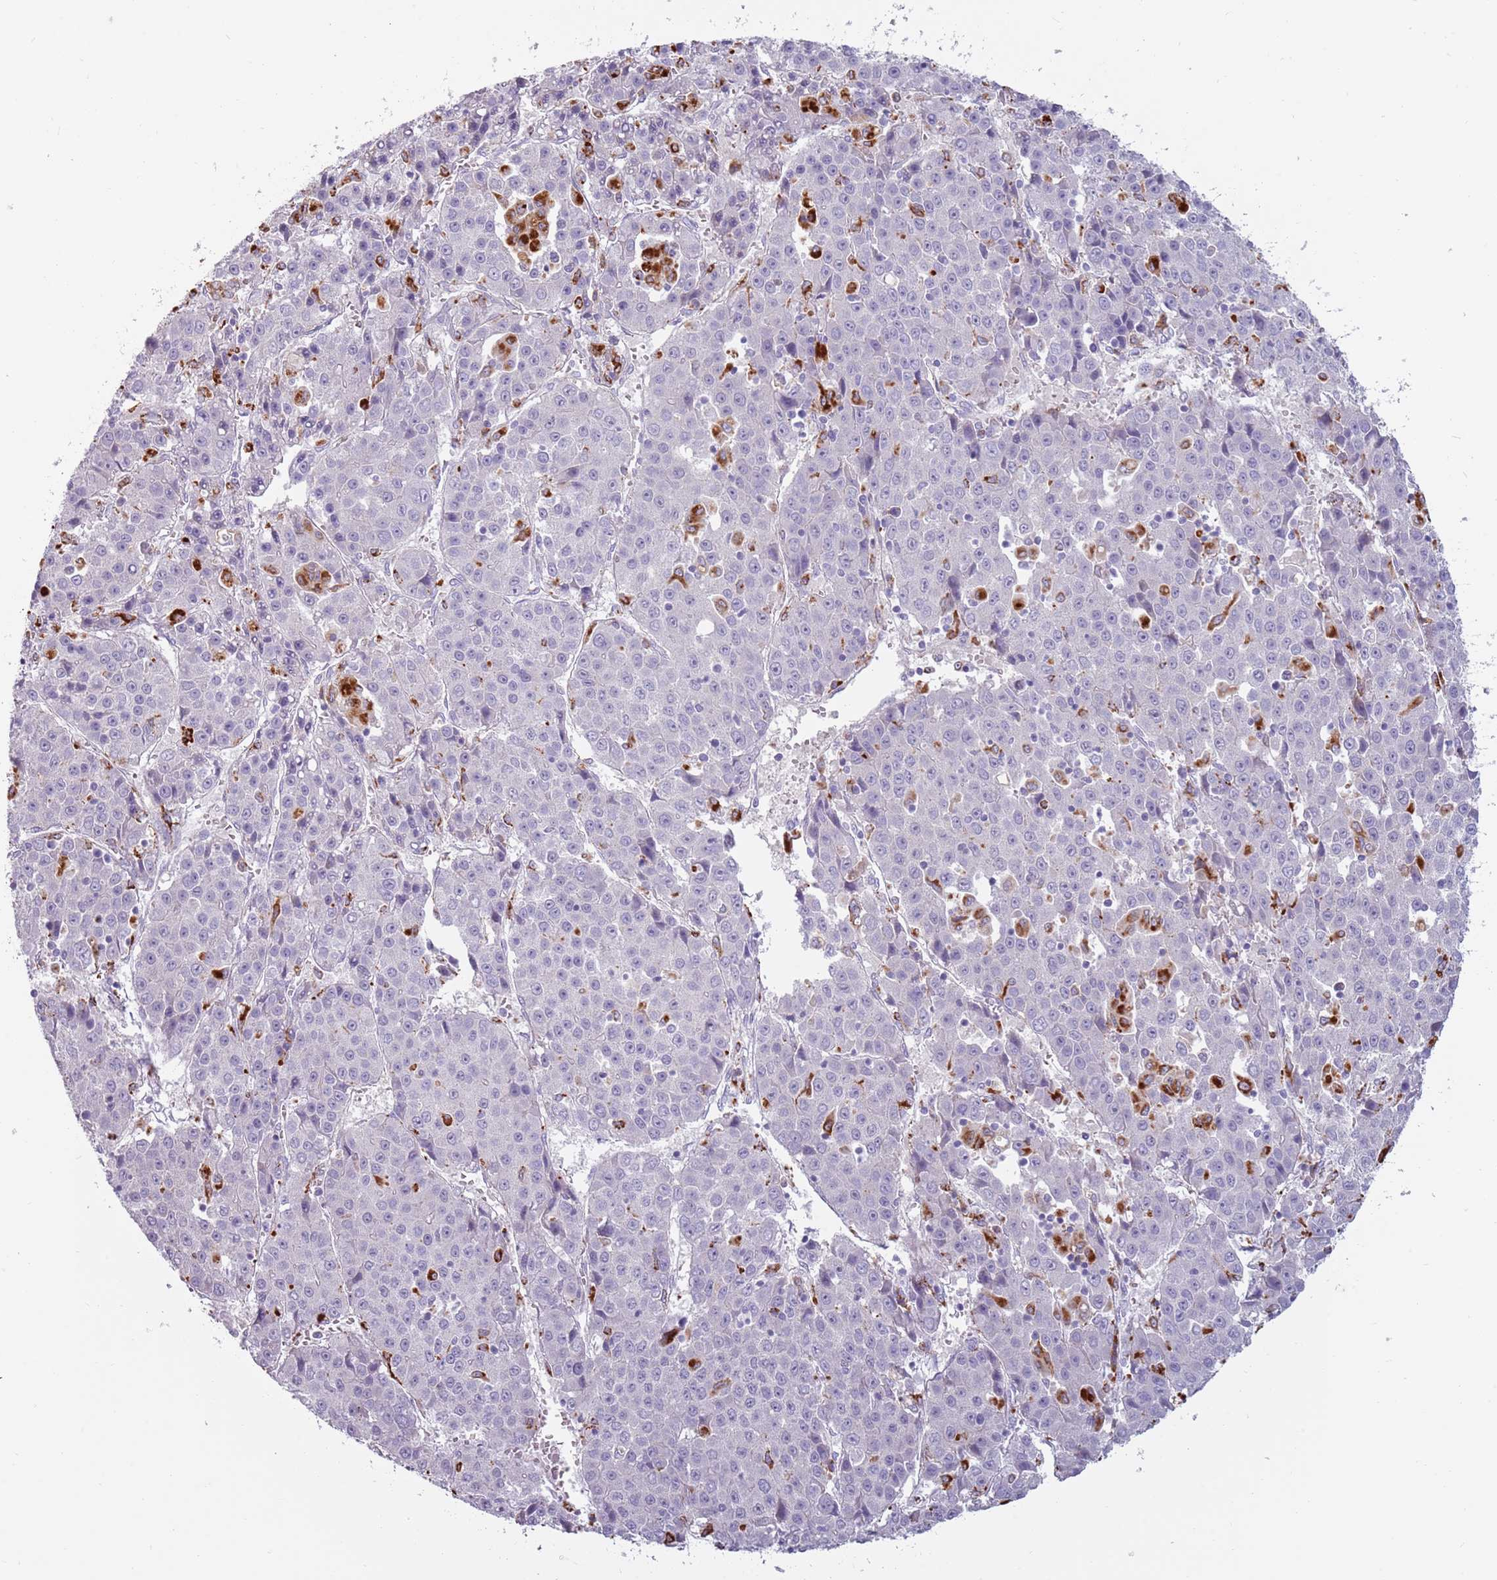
{"staining": {"intensity": "negative", "quantity": "none", "location": "none"}, "tissue": "liver cancer", "cell_type": "Tumor cells", "image_type": "cancer", "snomed": [{"axis": "morphology", "description": "Carcinoma, Hepatocellular, NOS"}, {"axis": "topography", "description": "Liver"}], "caption": "This is a photomicrograph of immunohistochemistry staining of liver cancer, which shows no staining in tumor cells. (Brightfield microscopy of DAB (3,3'-diaminobenzidine) immunohistochemistry (IHC) at high magnification).", "gene": "NWD2", "patient": {"sex": "female", "age": 53}}